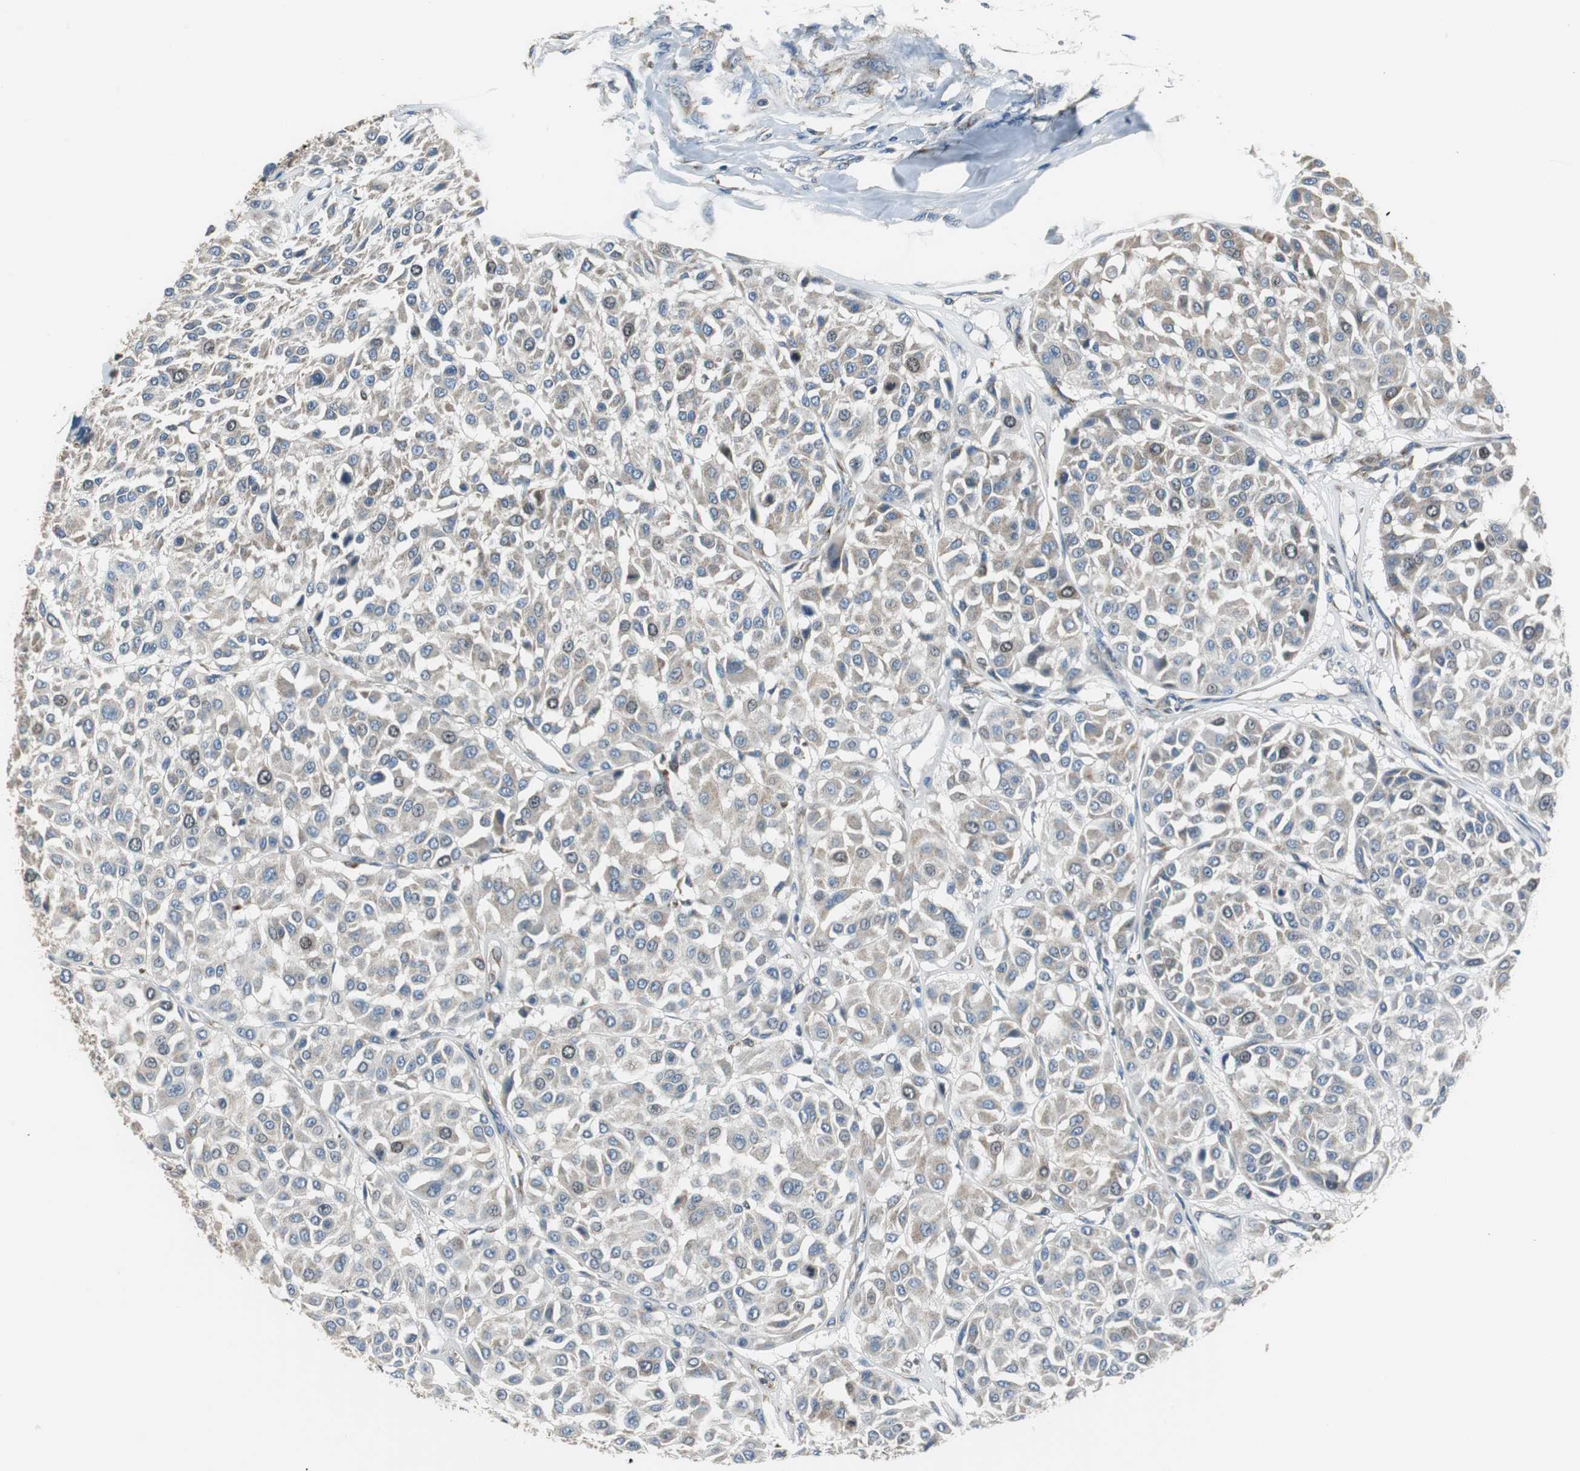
{"staining": {"intensity": "moderate", "quantity": "25%-75%", "location": "cytoplasmic/membranous,nuclear"}, "tissue": "melanoma", "cell_type": "Tumor cells", "image_type": "cancer", "snomed": [{"axis": "morphology", "description": "Malignant melanoma, Metastatic site"}, {"axis": "topography", "description": "Soft tissue"}], "caption": "This image reveals IHC staining of melanoma, with medium moderate cytoplasmic/membranous and nuclear positivity in about 25%-75% of tumor cells.", "gene": "PI4KB", "patient": {"sex": "male", "age": 41}}